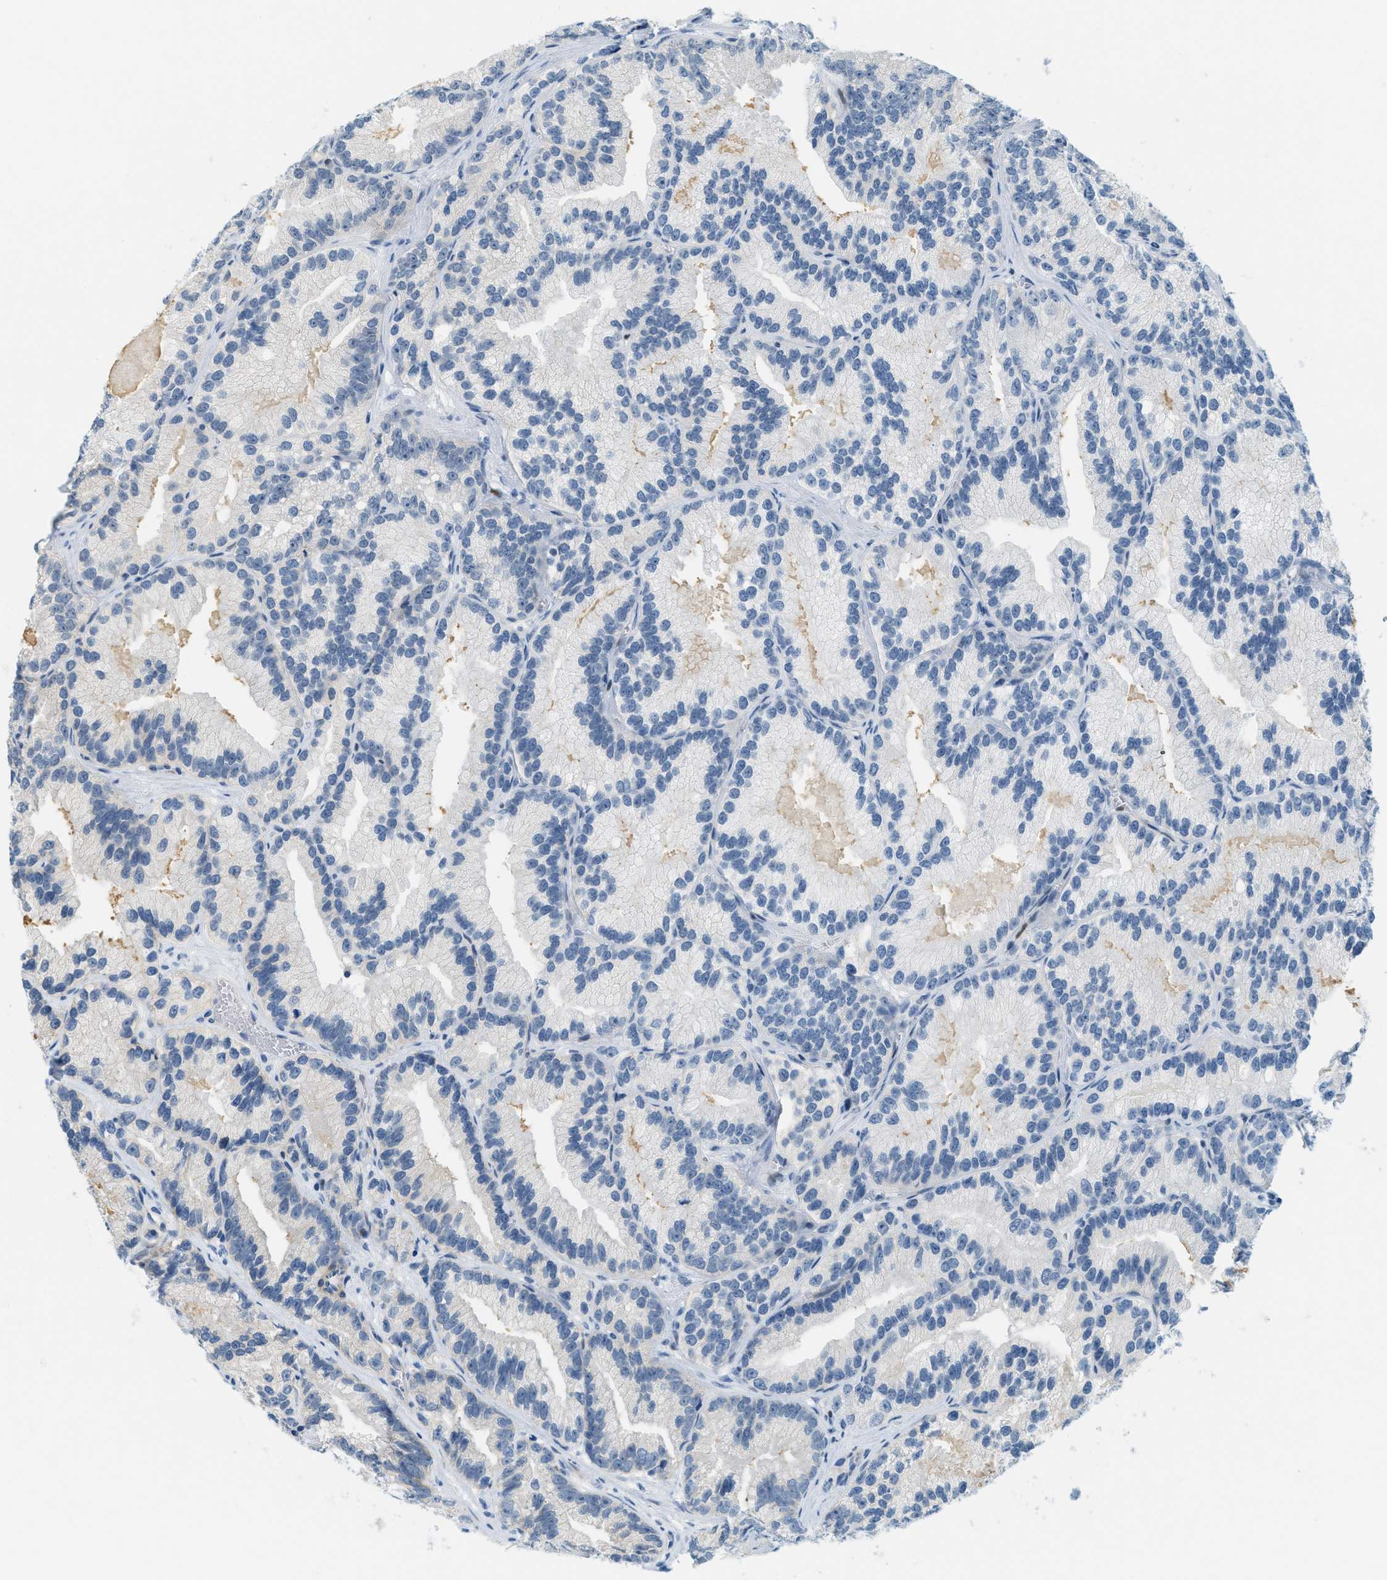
{"staining": {"intensity": "weak", "quantity": "<25%", "location": "cytoplasmic/membranous"}, "tissue": "prostate cancer", "cell_type": "Tumor cells", "image_type": "cancer", "snomed": [{"axis": "morphology", "description": "Adenocarcinoma, Low grade"}, {"axis": "topography", "description": "Prostate"}], "caption": "Tumor cells are negative for protein expression in human prostate low-grade adenocarcinoma.", "gene": "CYP4X1", "patient": {"sex": "male", "age": 89}}